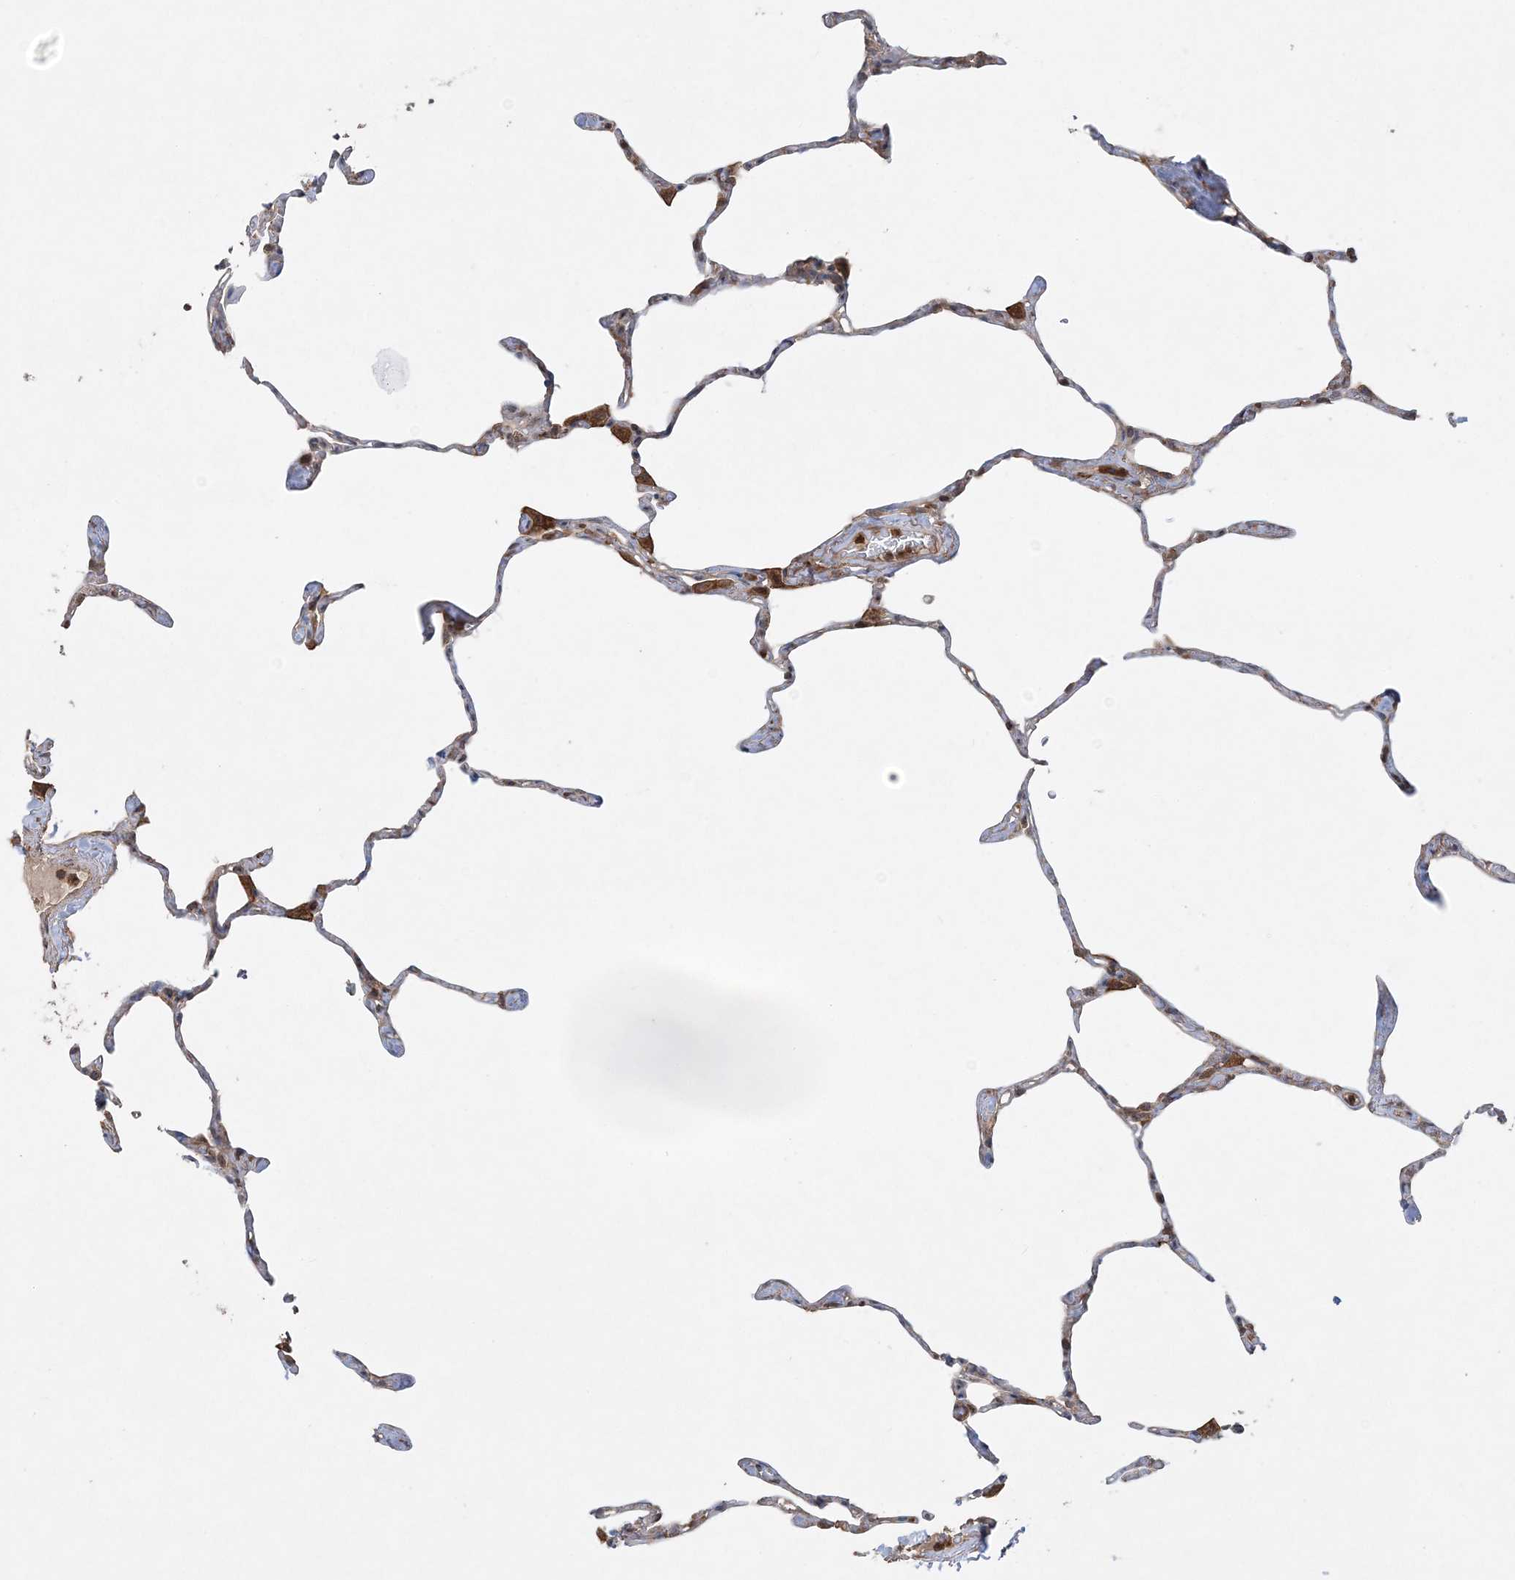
{"staining": {"intensity": "moderate", "quantity": "25%-75%", "location": "cytoplasmic/membranous"}, "tissue": "lung", "cell_type": "Alveolar cells", "image_type": "normal", "snomed": [{"axis": "morphology", "description": "Normal tissue, NOS"}, {"axis": "topography", "description": "Lung"}], "caption": "Protein expression analysis of normal human lung reveals moderate cytoplasmic/membranous expression in about 25%-75% of alveolar cells. (Stains: DAB in brown, nuclei in blue, Microscopy: brightfield microscopy at high magnification).", "gene": "ACAP2", "patient": {"sex": "male", "age": 65}}